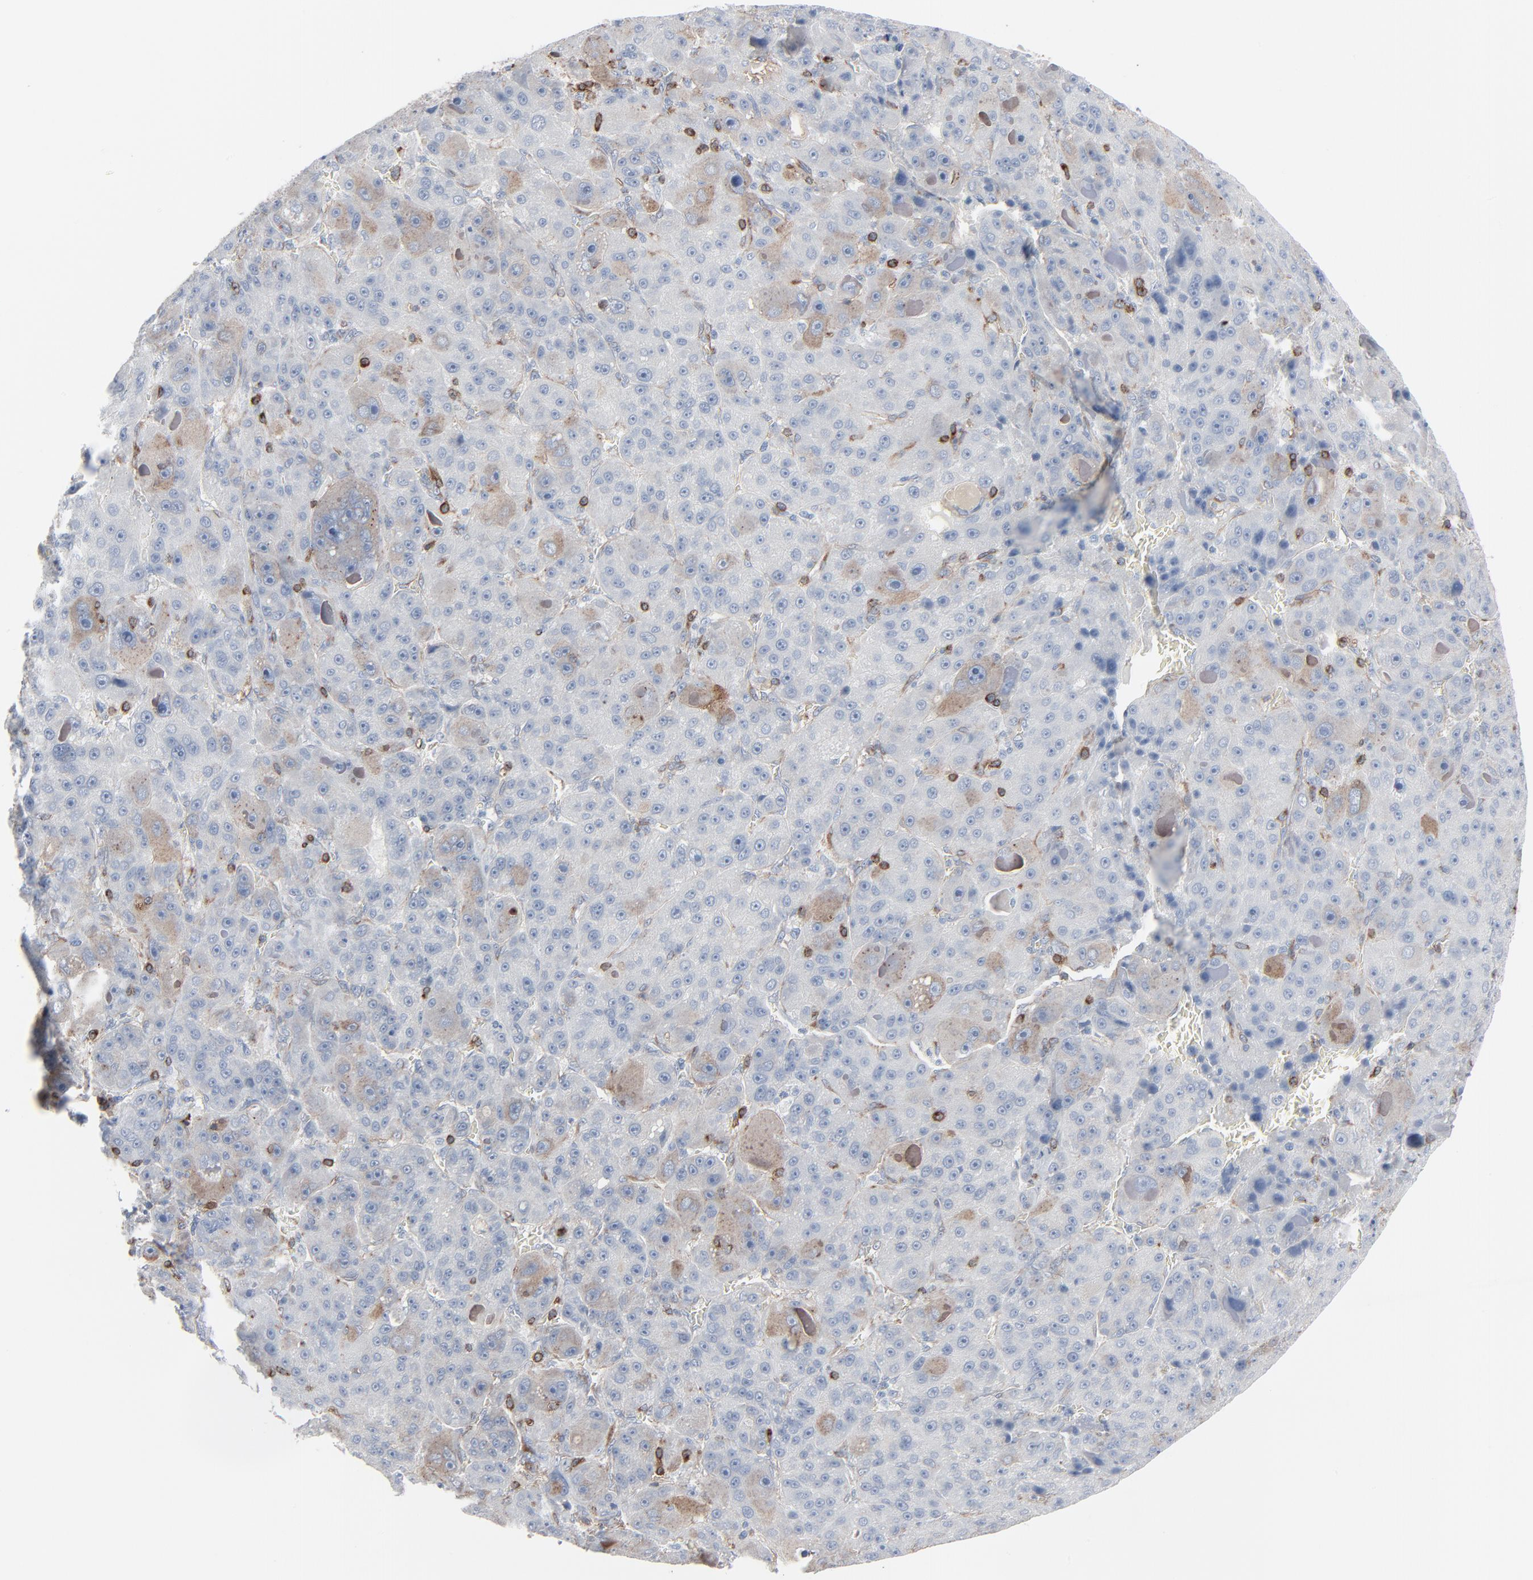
{"staining": {"intensity": "moderate", "quantity": "<25%", "location": "cytoplasmic/membranous"}, "tissue": "liver cancer", "cell_type": "Tumor cells", "image_type": "cancer", "snomed": [{"axis": "morphology", "description": "Carcinoma, Hepatocellular, NOS"}, {"axis": "topography", "description": "Liver"}], "caption": "The image exhibits staining of liver cancer, revealing moderate cytoplasmic/membranous protein staining (brown color) within tumor cells.", "gene": "OPTN", "patient": {"sex": "male", "age": 76}}